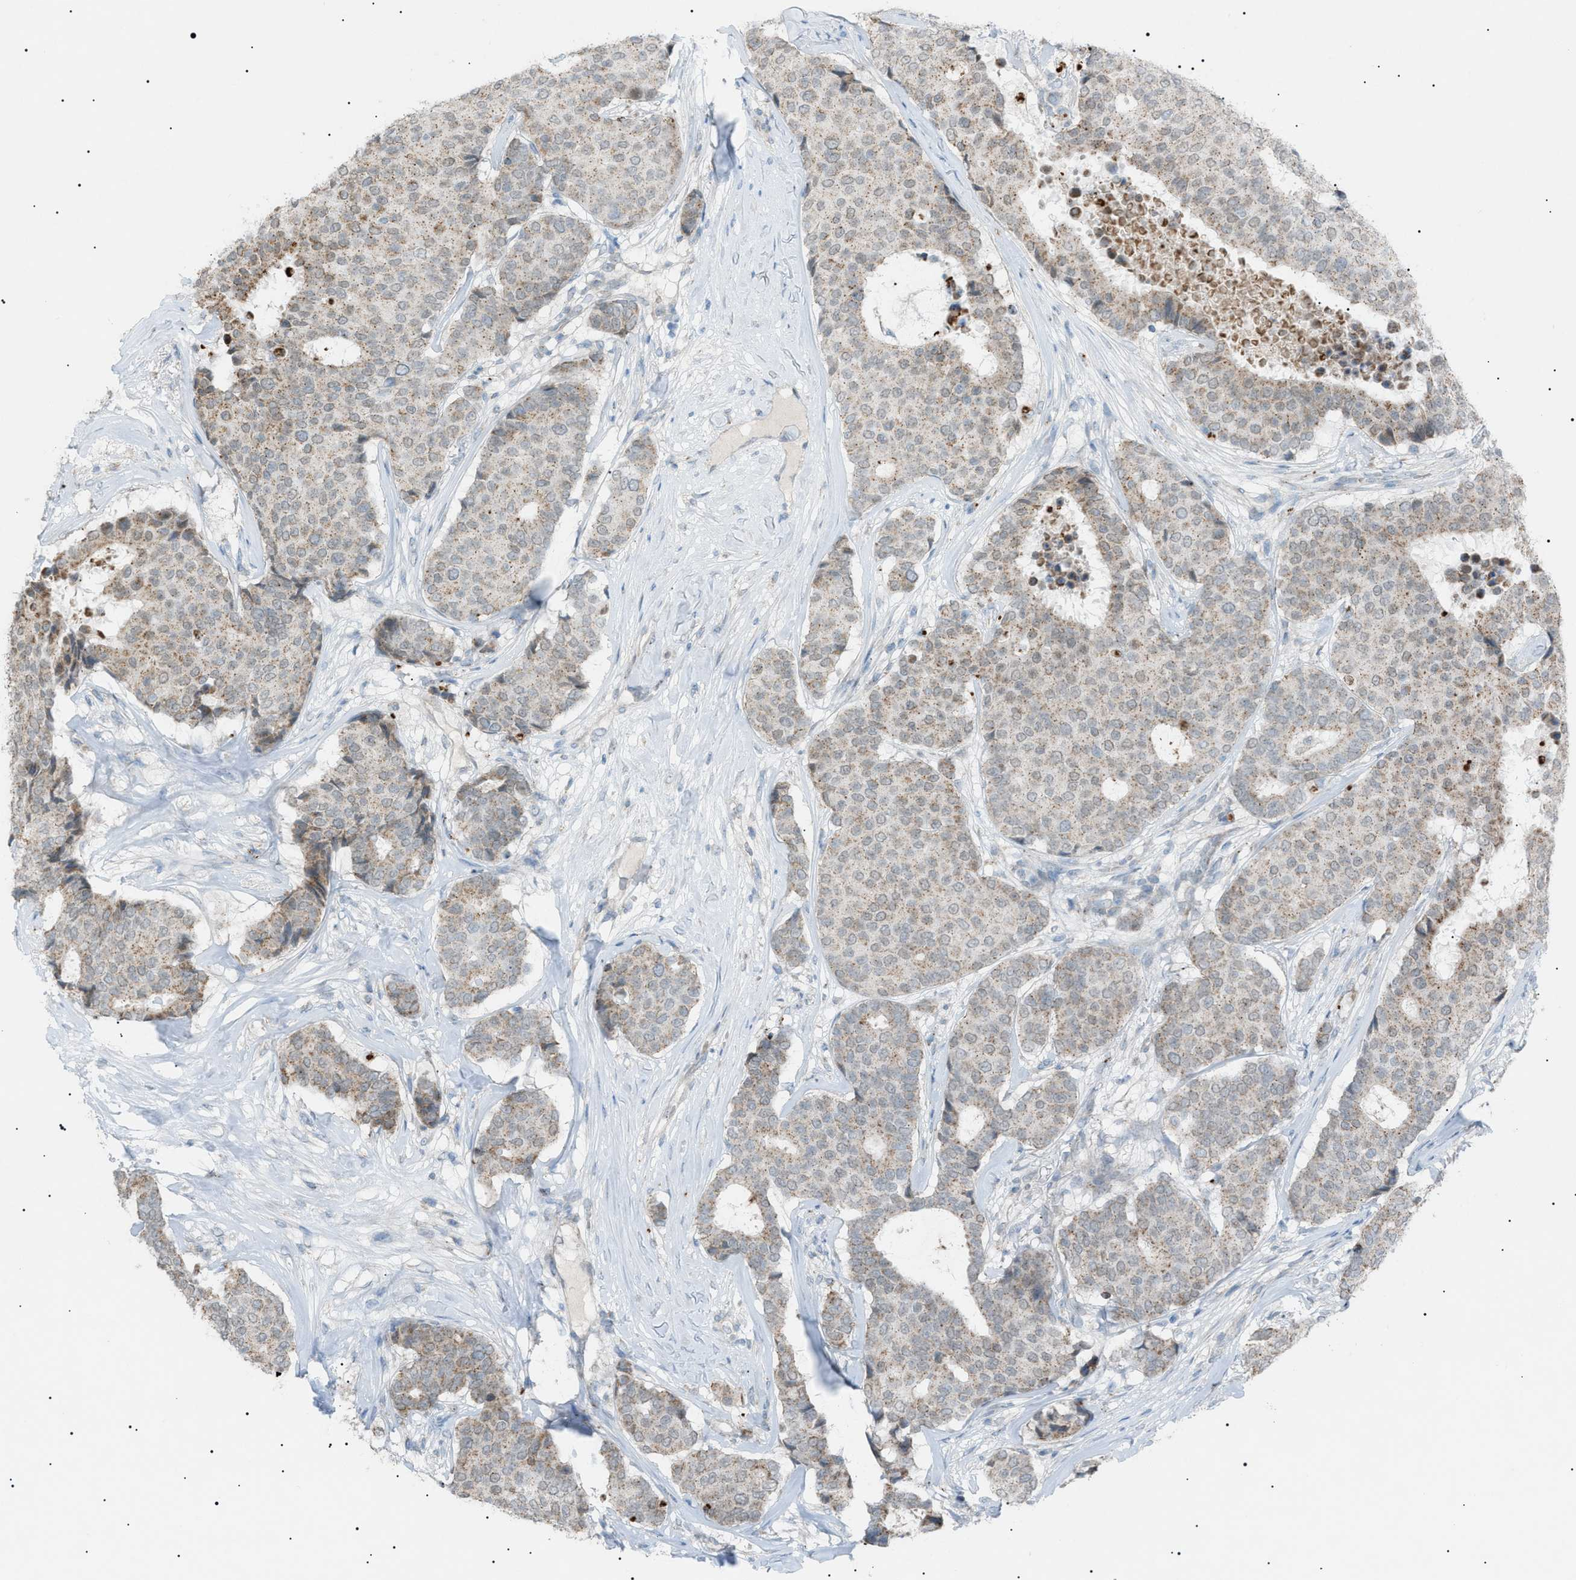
{"staining": {"intensity": "weak", "quantity": ">75%", "location": "cytoplasmic/membranous"}, "tissue": "breast cancer", "cell_type": "Tumor cells", "image_type": "cancer", "snomed": [{"axis": "morphology", "description": "Duct carcinoma"}, {"axis": "topography", "description": "Breast"}], "caption": "A micrograph of human invasive ductal carcinoma (breast) stained for a protein exhibits weak cytoplasmic/membranous brown staining in tumor cells.", "gene": "ZNF516", "patient": {"sex": "female", "age": 75}}